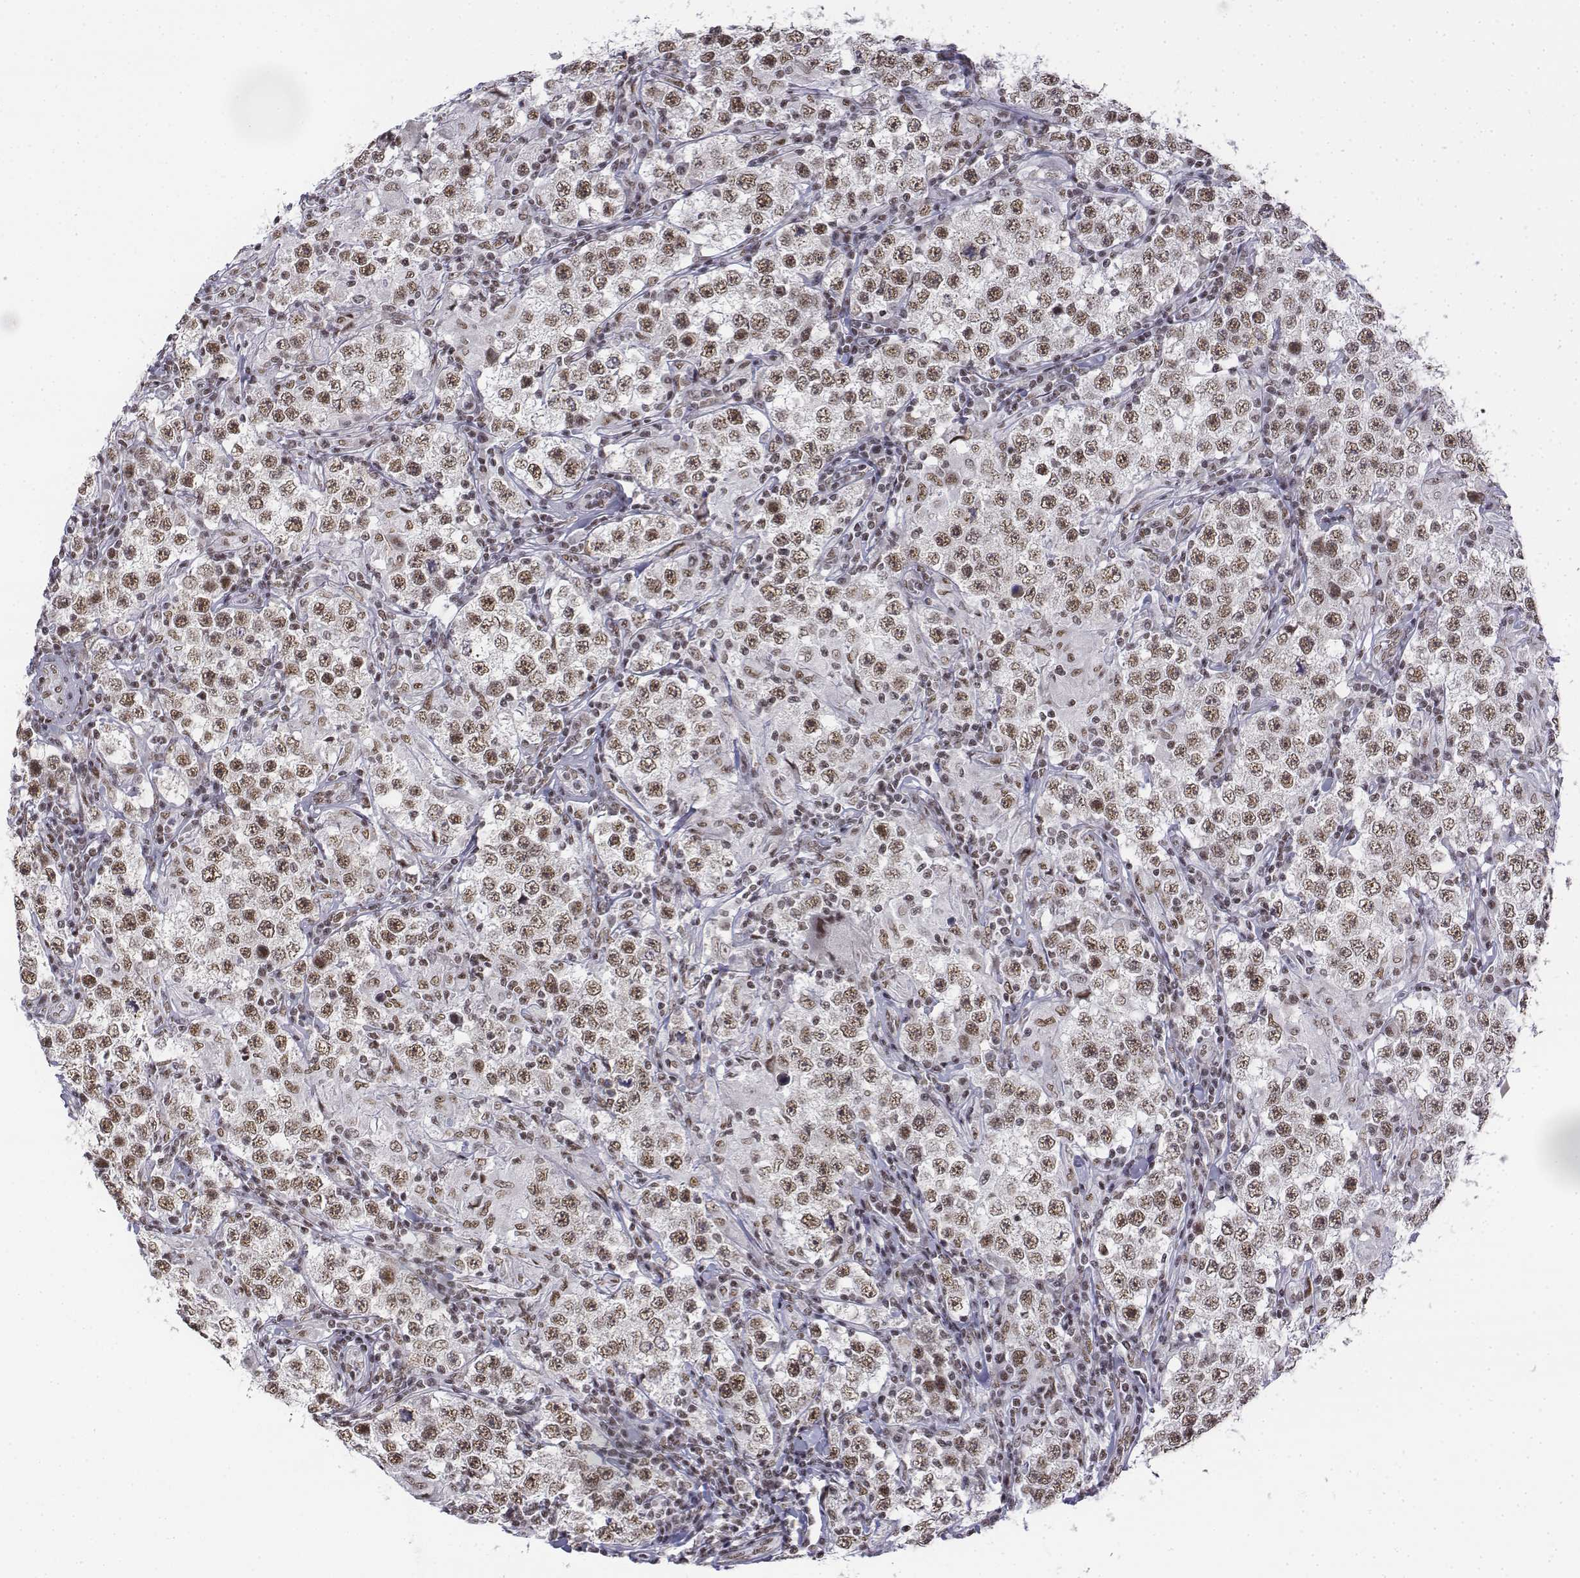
{"staining": {"intensity": "weak", "quantity": ">75%", "location": "nuclear"}, "tissue": "testis cancer", "cell_type": "Tumor cells", "image_type": "cancer", "snomed": [{"axis": "morphology", "description": "Seminoma, NOS"}, {"axis": "morphology", "description": "Carcinoma, Embryonal, NOS"}, {"axis": "topography", "description": "Testis"}], "caption": "Tumor cells reveal low levels of weak nuclear positivity in about >75% of cells in testis embryonal carcinoma. The protein is stained brown, and the nuclei are stained in blue (DAB IHC with brightfield microscopy, high magnification).", "gene": "SETD1A", "patient": {"sex": "male", "age": 41}}